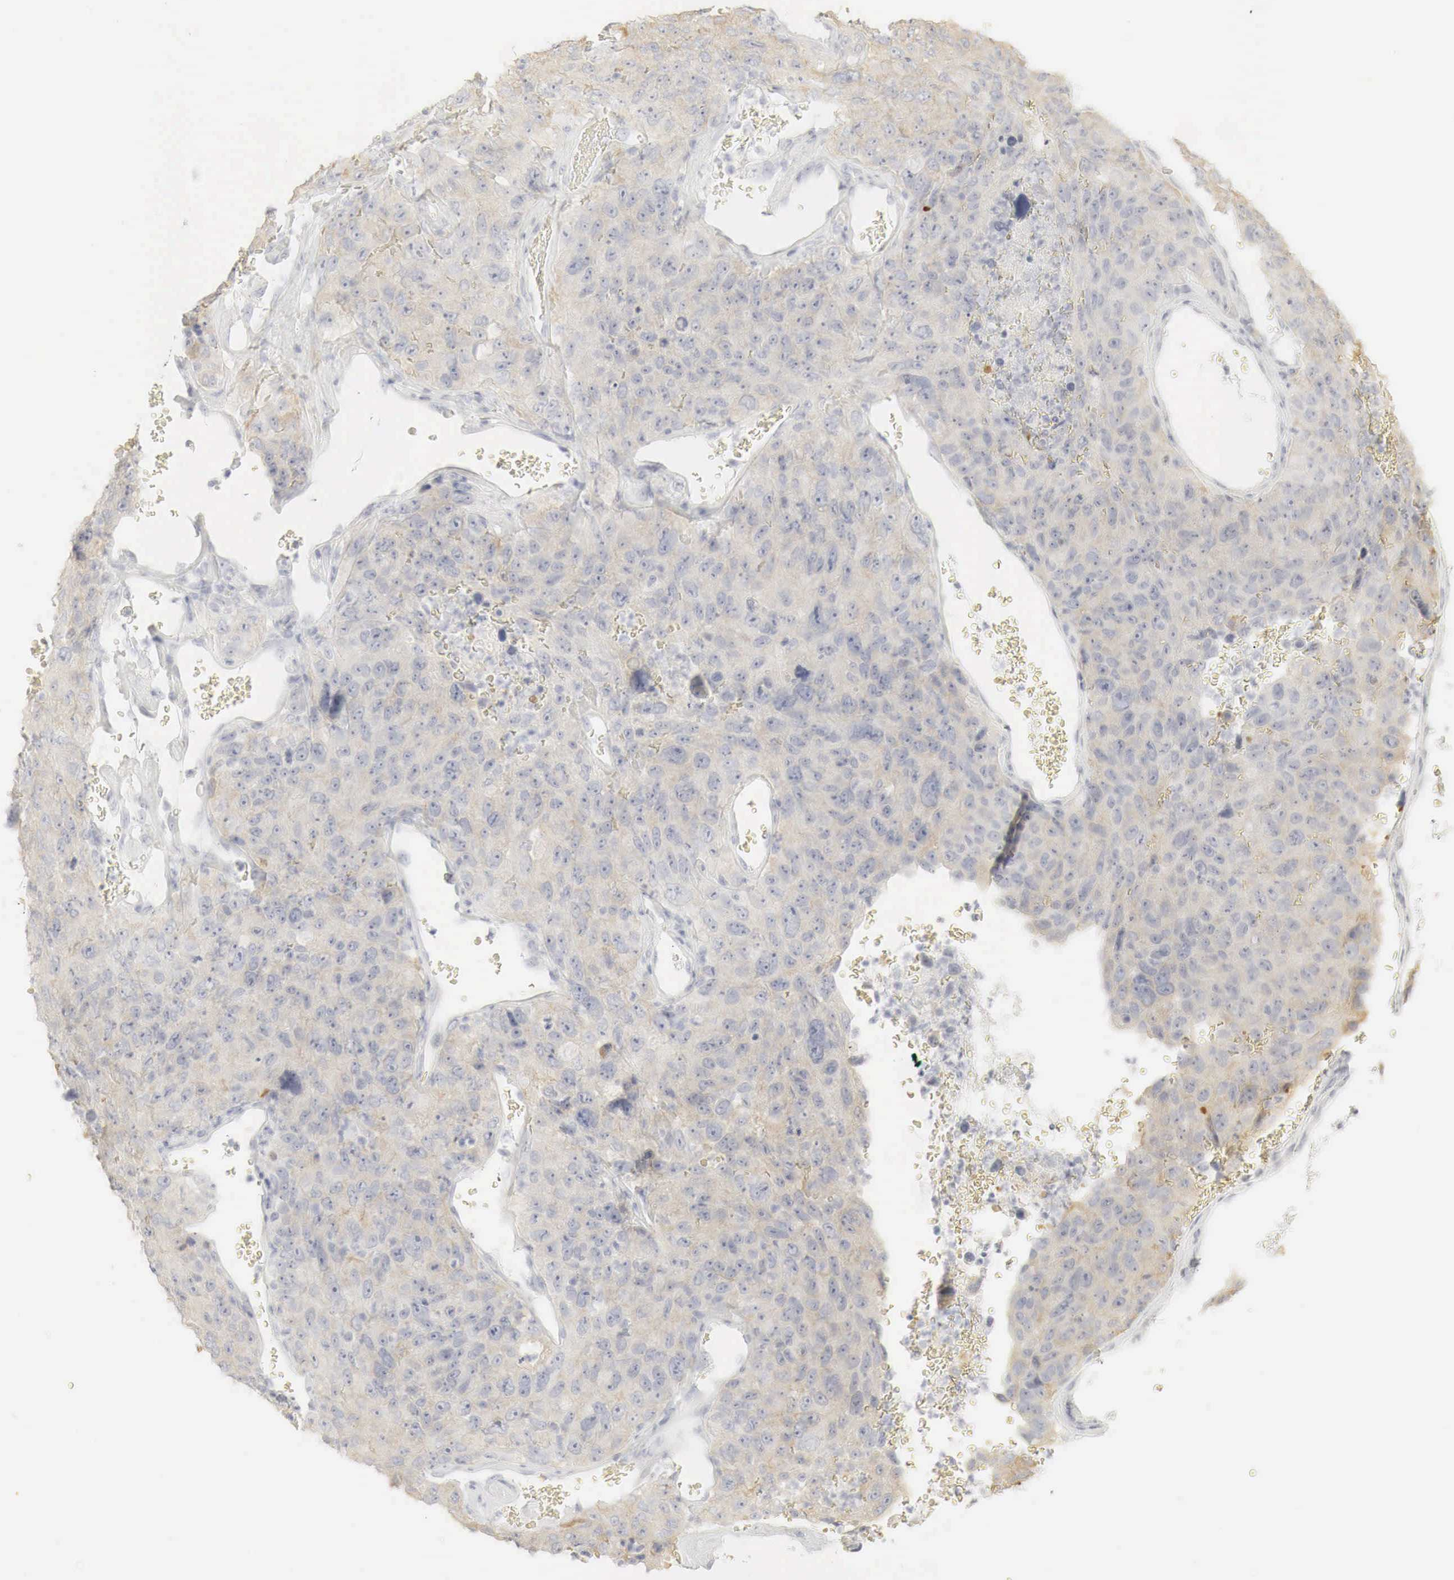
{"staining": {"intensity": "strong", "quantity": "25%-75%", "location": "nuclear"}, "tissue": "lung cancer", "cell_type": "Tumor cells", "image_type": "cancer", "snomed": [{"axis": "morphology", "description": "Squamous cell carcinoma, NOS"}, {"axis": "topography", "description": "Lung"}], "caption": "Protein analysis of squamous cell carcinoma (lung) tissue displays strong nuclear positivity in approximately 25%-75% of tumor cells.", "gene": "TP63", "patient": {"sex": "male", "age": 64}}